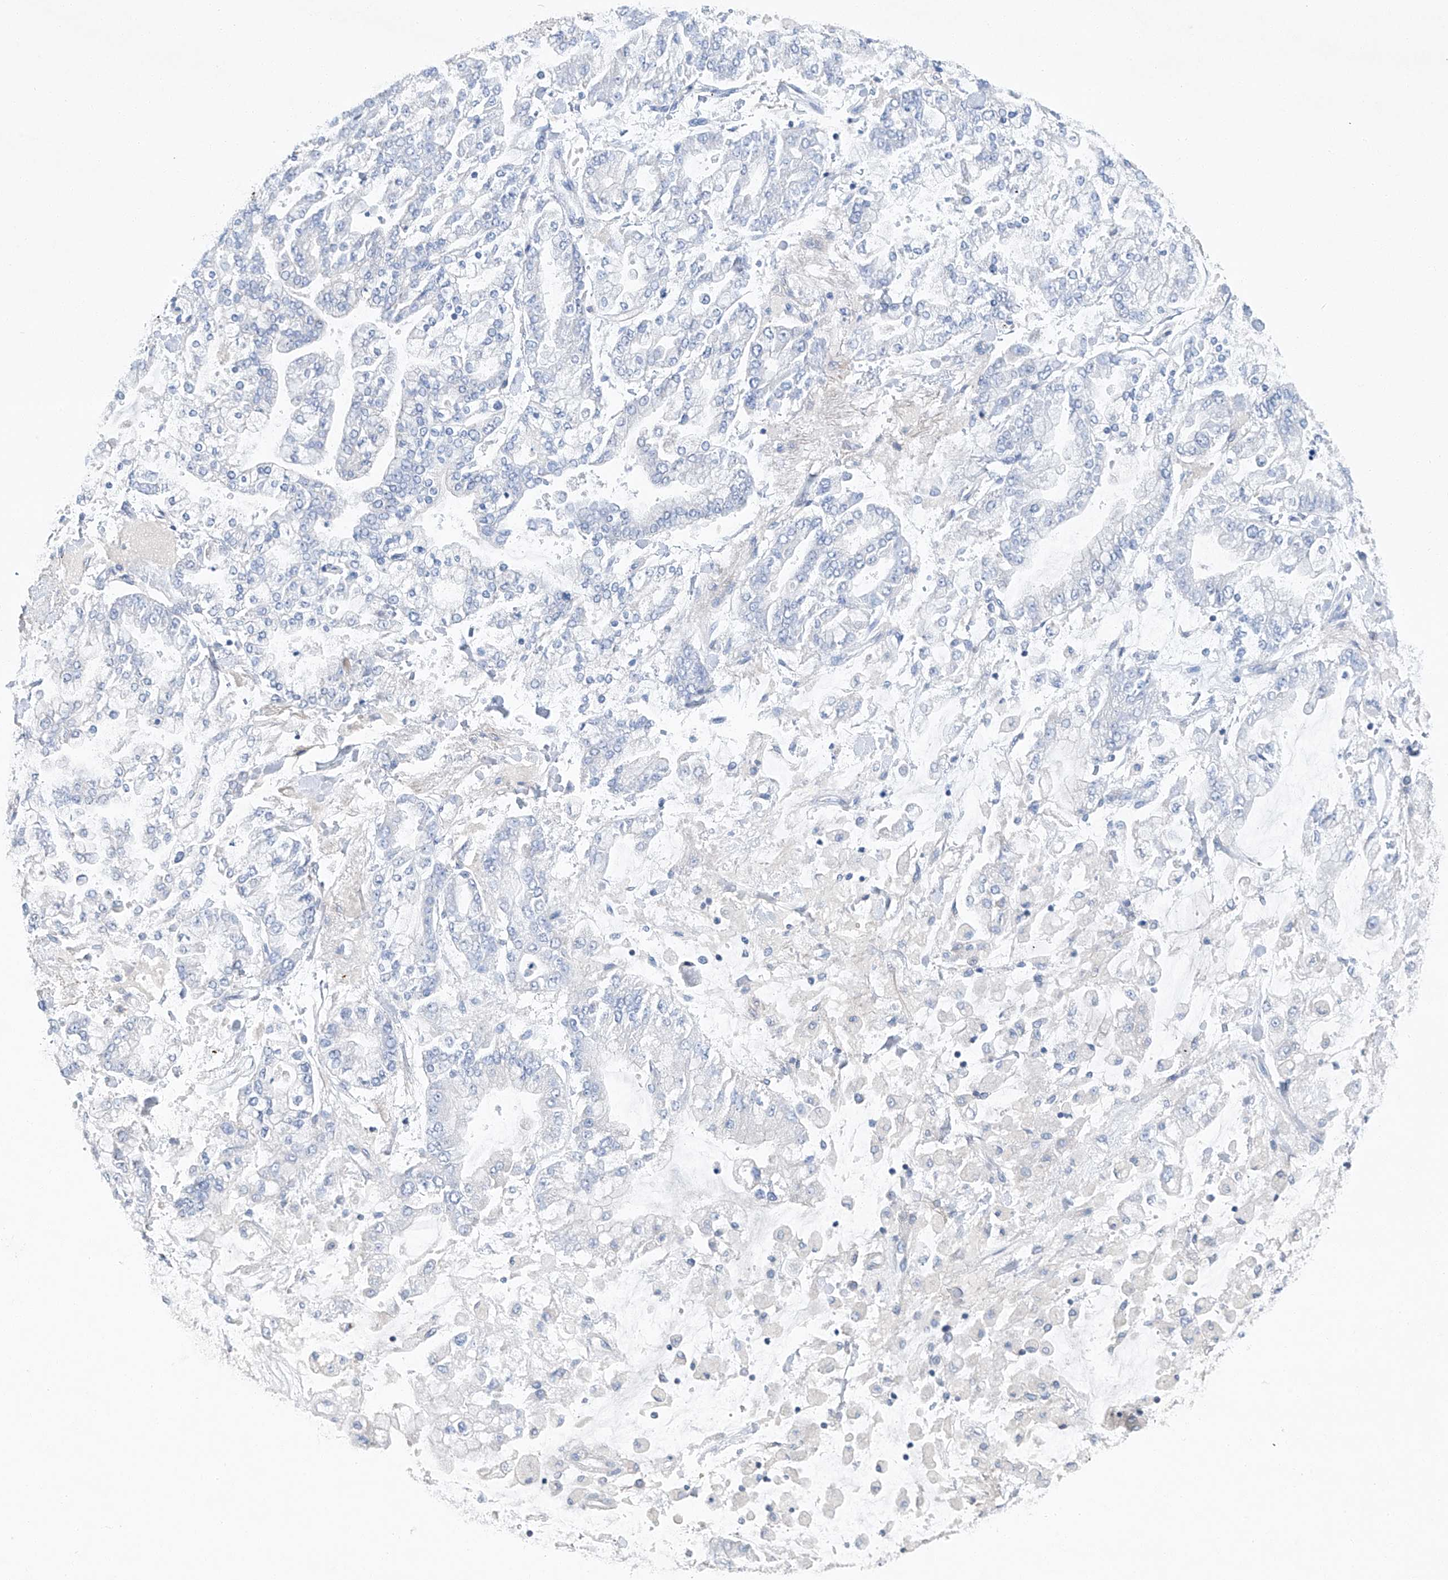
{"staining": {"intensity": "negative", "quantity": "none", "location": "none"}, "tissue": "stomach cancer", "cell_type": "Tumor cells", "image_type": "cancer", "snomed": [{"axis": "morphology", "description": "Normal tissue, NOS"}, {"axis": "morphology", "description": "Adenocarcinoma, NOS"}, {"axis": "topography", "description": "Stomach, upper"}, {"axis": "topography", "description": "Stomach"}], "caption": "Immunohistochemistry histopathology image of neoplastic tissue: human stomach cancer (adenocarcinoma) stained with DAB (3,3'-diaminobenzidine) exhibits no significant protein positivity in tumor cells.", "gene": "C1orf87", "patient": {"sex": "male", "age": 76}}